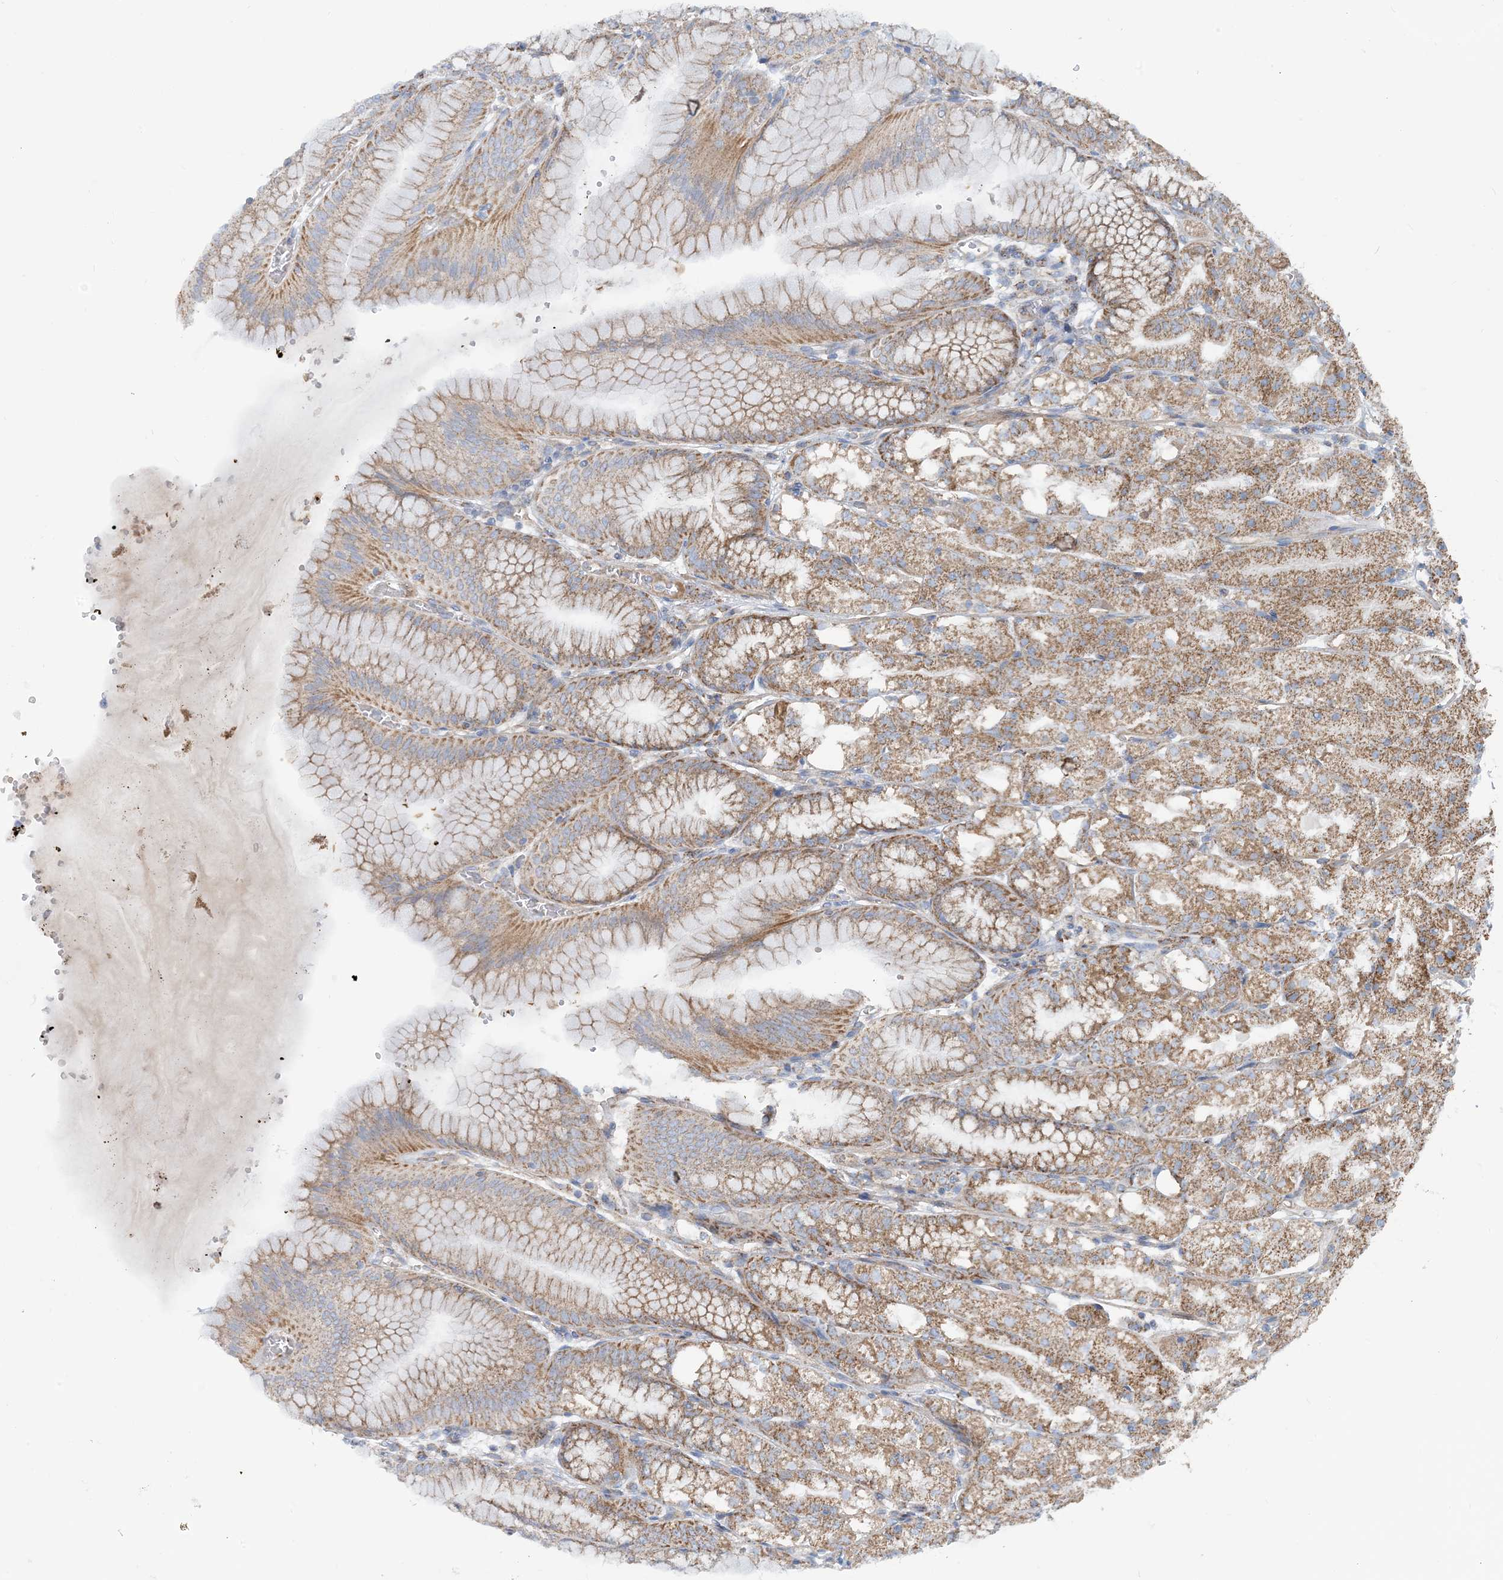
{"staining": {"intensity": "moderate", "quantity": ">75%", "location": "cytoplasmic/membranous"}, "tissue": "stomach", "cell_type": "Glandular cells", "image_type": "normal", "snomed": [{"axis": "morphology", "description": "Normal tissue, NOS"}, {"axis": "topography", "description": "Stomach, lower"}], "caption": "Immunohistochemistry staining of unremarkable stomach, which displays medium levels of moderate cytoplasmic/membranous positivity in about >75% of glandular cells indicating moderate cytoplasmic/membranous protein positivity. The staining was performed using DAB (3,3'-diaminobenzidine) (brown) for protein detection and nuclei were counterstained in hematoxylin (blue).", "gene": "PHOSPHO2", "patient": {"sex": "male", "age": 71}}